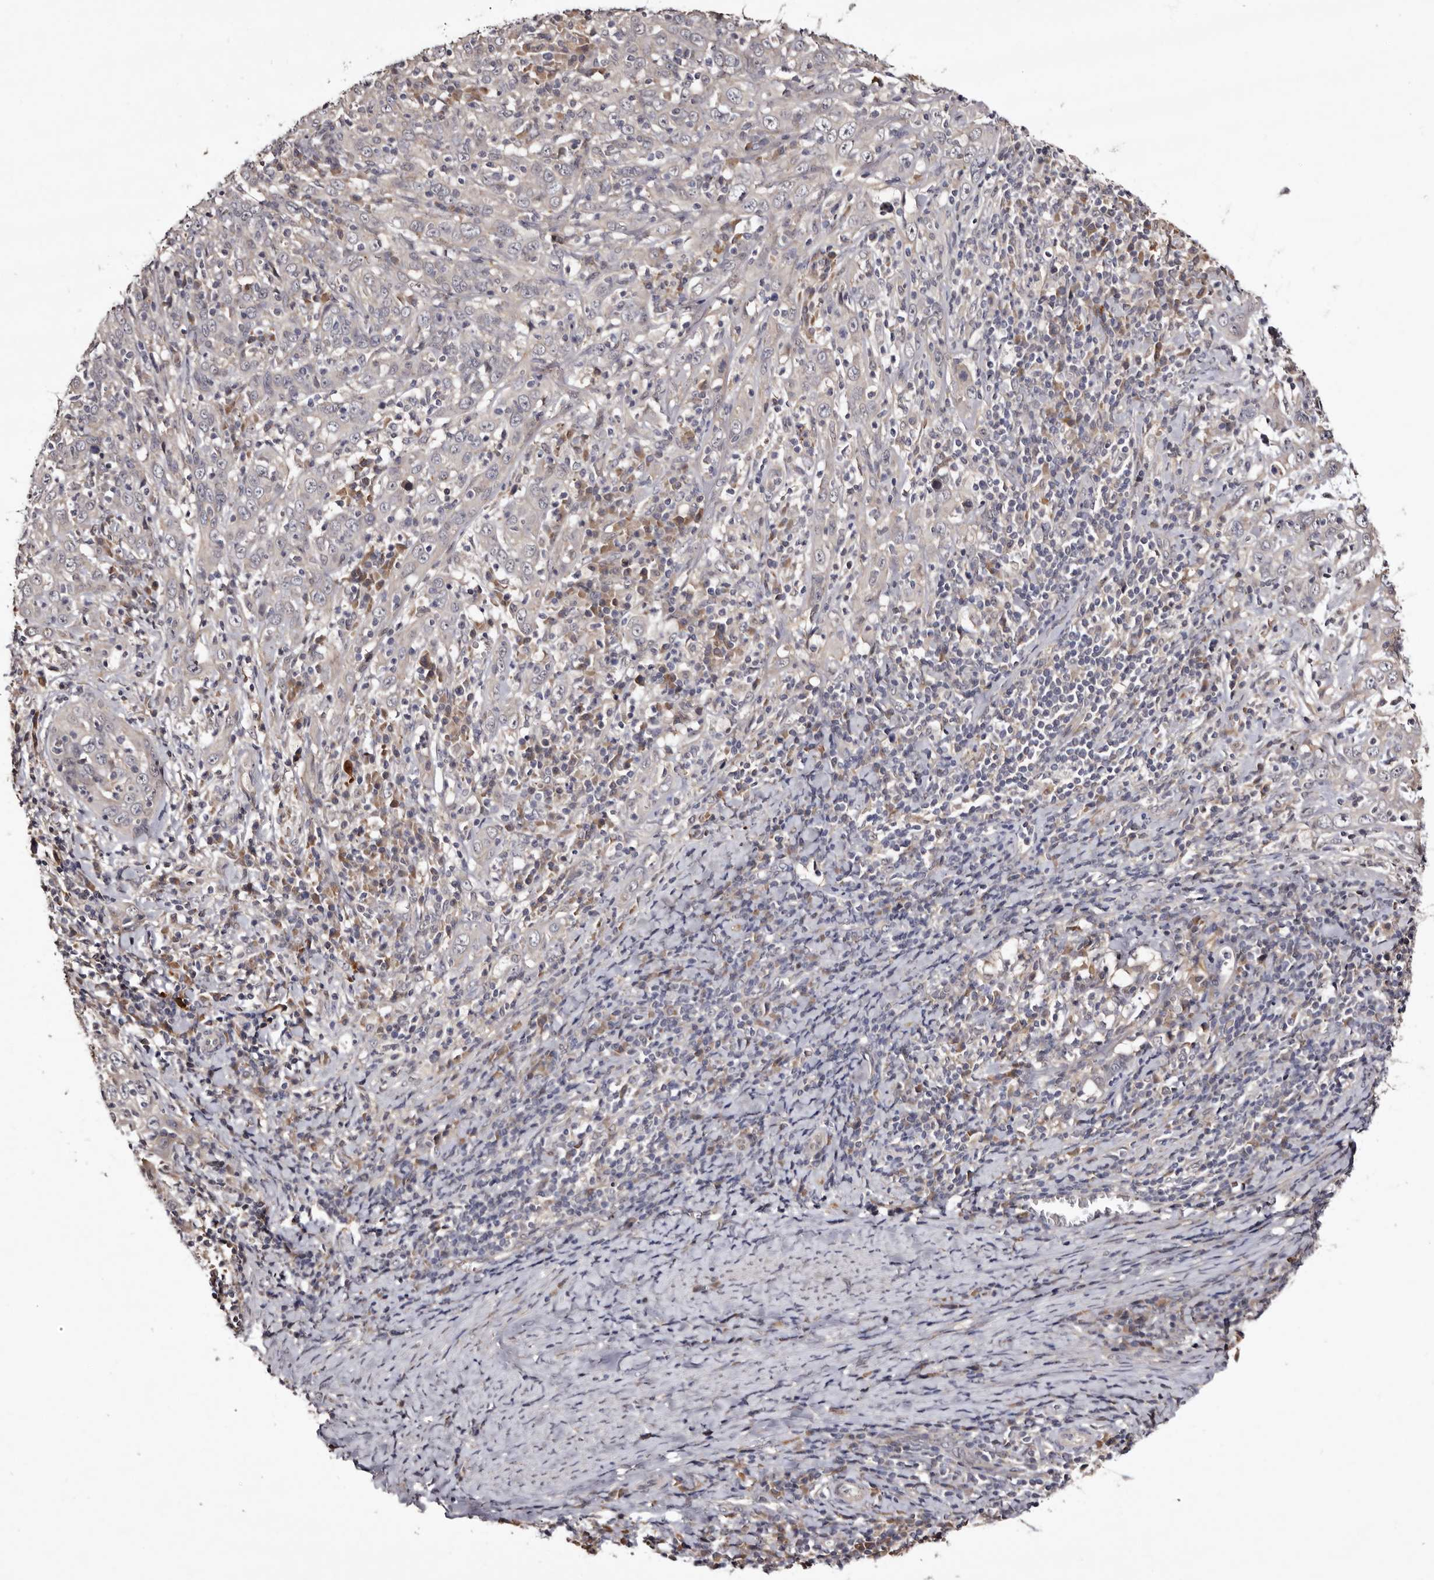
{"staining": {"intensity": "negative", "quantity": "none", "location": "none"}, "tissue": "cervical cancer", "cell_type": "Tumor cells", "image_type": "cancer", "snomed": [{"axis": "morphology", "description": "Squamous cell carcinoma, NOS"}, {"axis": "topography", "description": "Cervix"}], "caption": "Human cervical squamous cell carcinoma stained for a protein using immunohistochemistry (IHC) demonstrates no positivity in tumor cells.", "gene": "LANCL2", "patient": {"sex": "female", "age": 46}}